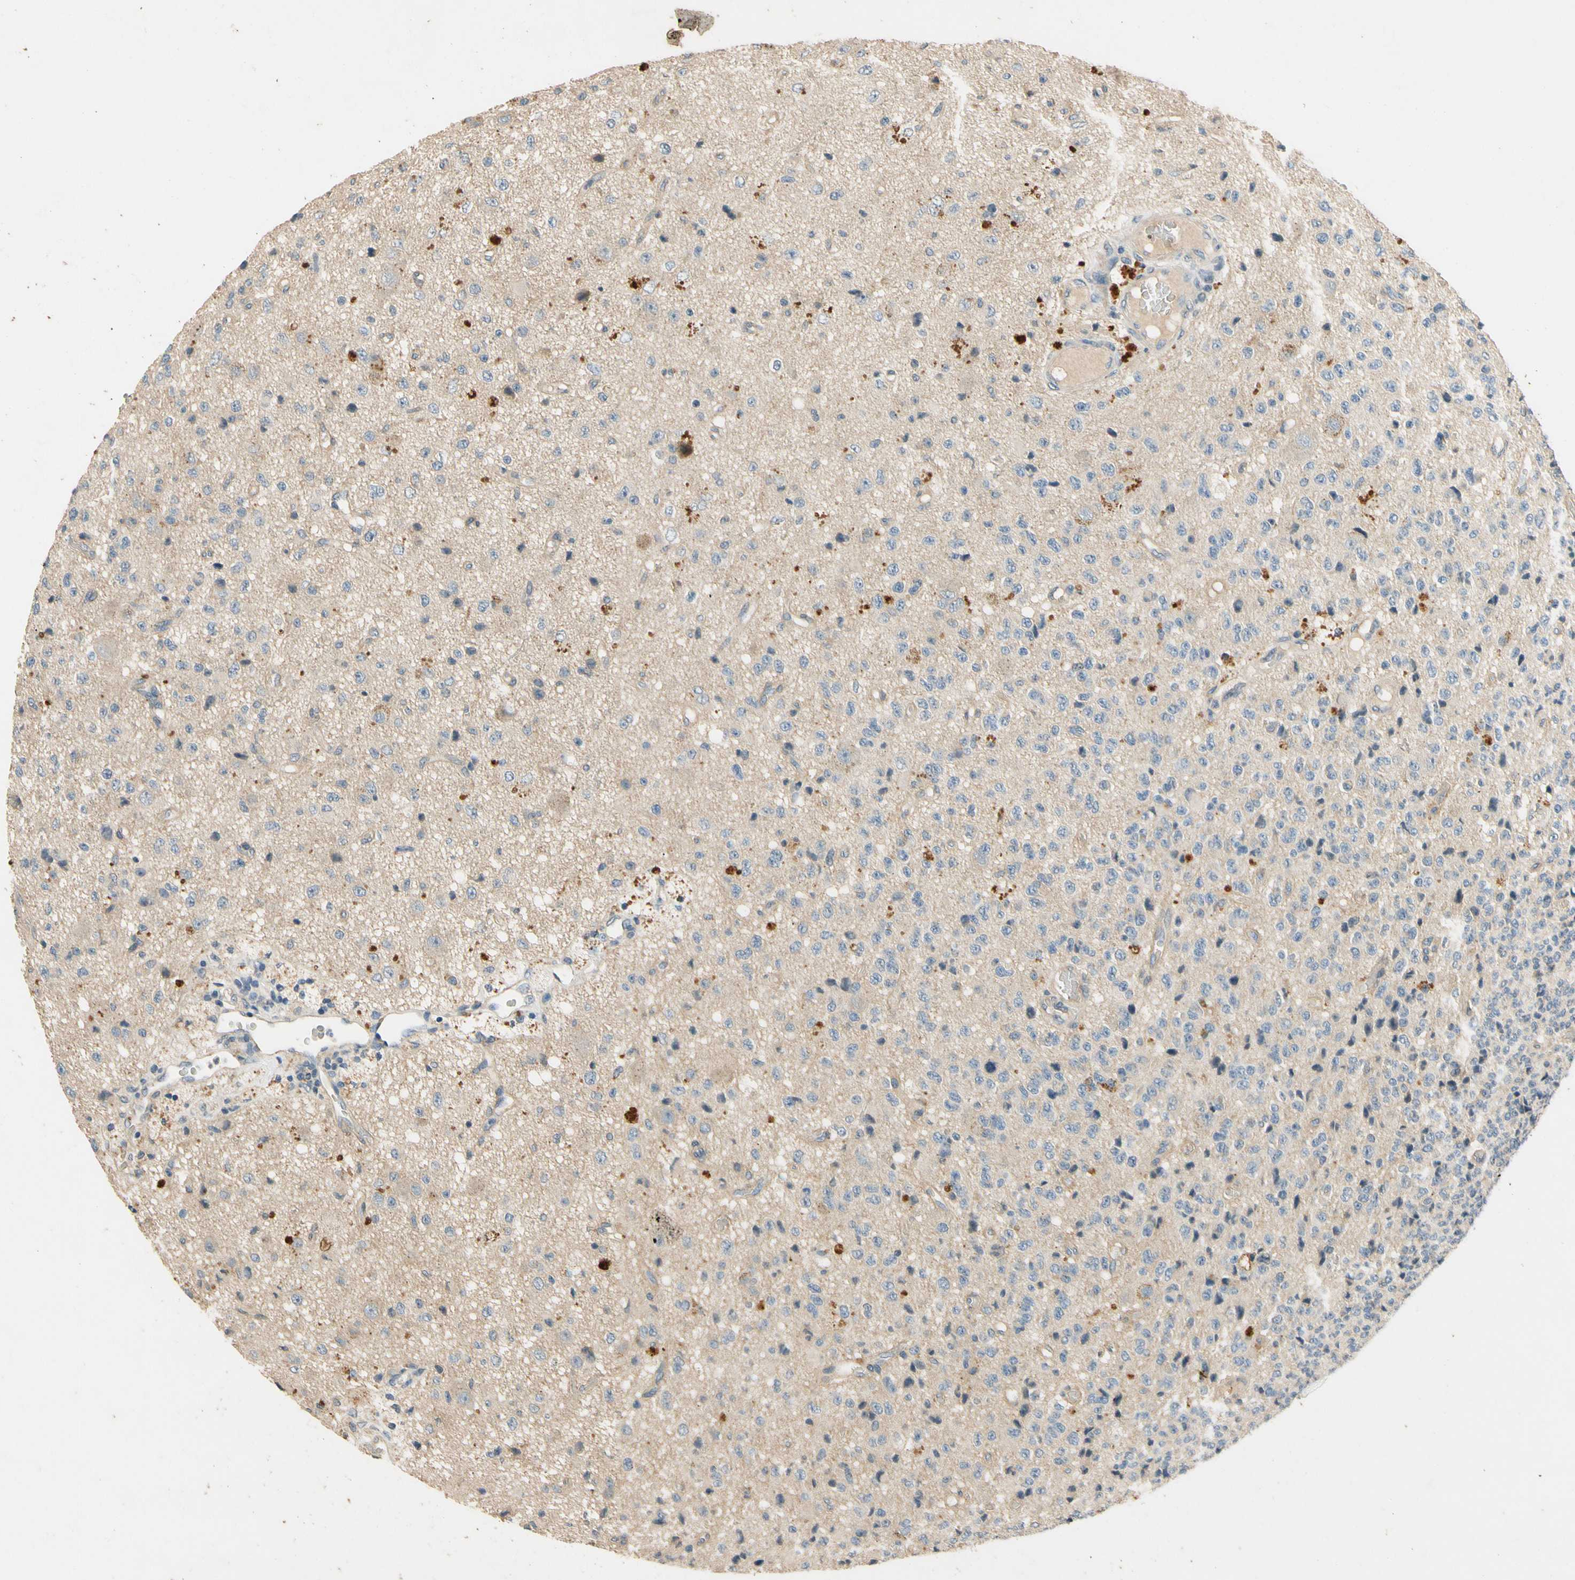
{"staining": {"intensity": "negative", "quantity": "none", "location": "none"}, "tissue": "glioma", "cell_type": "Tumor cells", "image_type": "cancer", "snomed": [{"axis": "morphology", "description": "Glioma, malignant, High grade"}, {"axis": "topography", "description": "pancreas cauda"}], "caption": "Tumor cells are negative for brown protein staining in malignant glioma (high-grade).", "gene": "ALKBH3", "patient": {"sex": "male", "age": 60}}